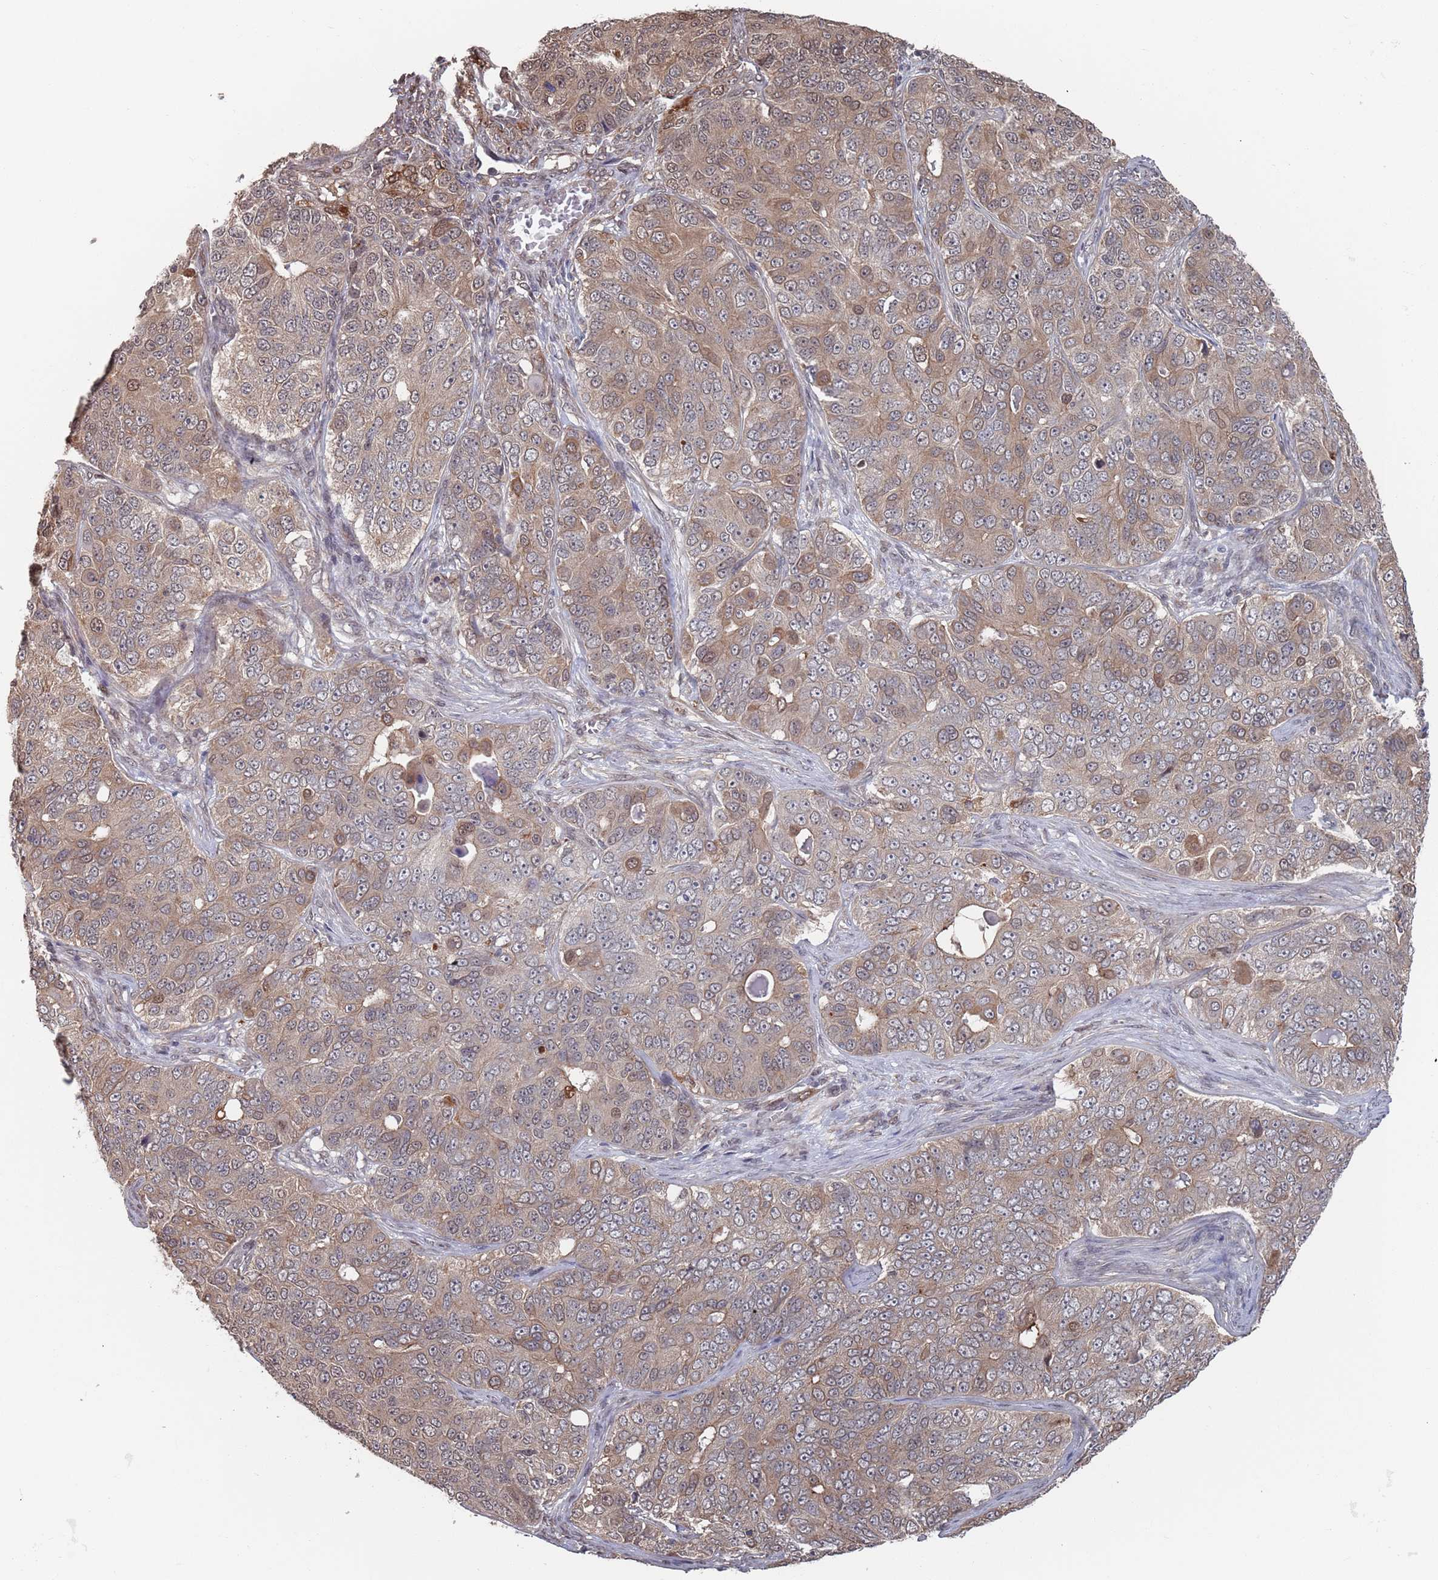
{"staining": {"intensity": "moderate", "quantity": "25%-75%", "location": "cytoplasmic/membranous,nuclear"}, "tissue": "ovarian cancer", "cell_type": "Tumor cells", "image_type": "cancer", "snomed": [{"axis": "morphology", "description": "Carcinoma, endometroid"}, {"axis": "topography", "description": "Ovary"}], "caption": "Approximately 25%-75% of tumor cells in human ovarian endometroid carcinoma exhibit moderate cytoplasmic/membranous and nuclear protein expression as visualized by brown immunohistochemical staining.", "gene": "DGKD", "patient": {"sex": "female", "age": 51}}